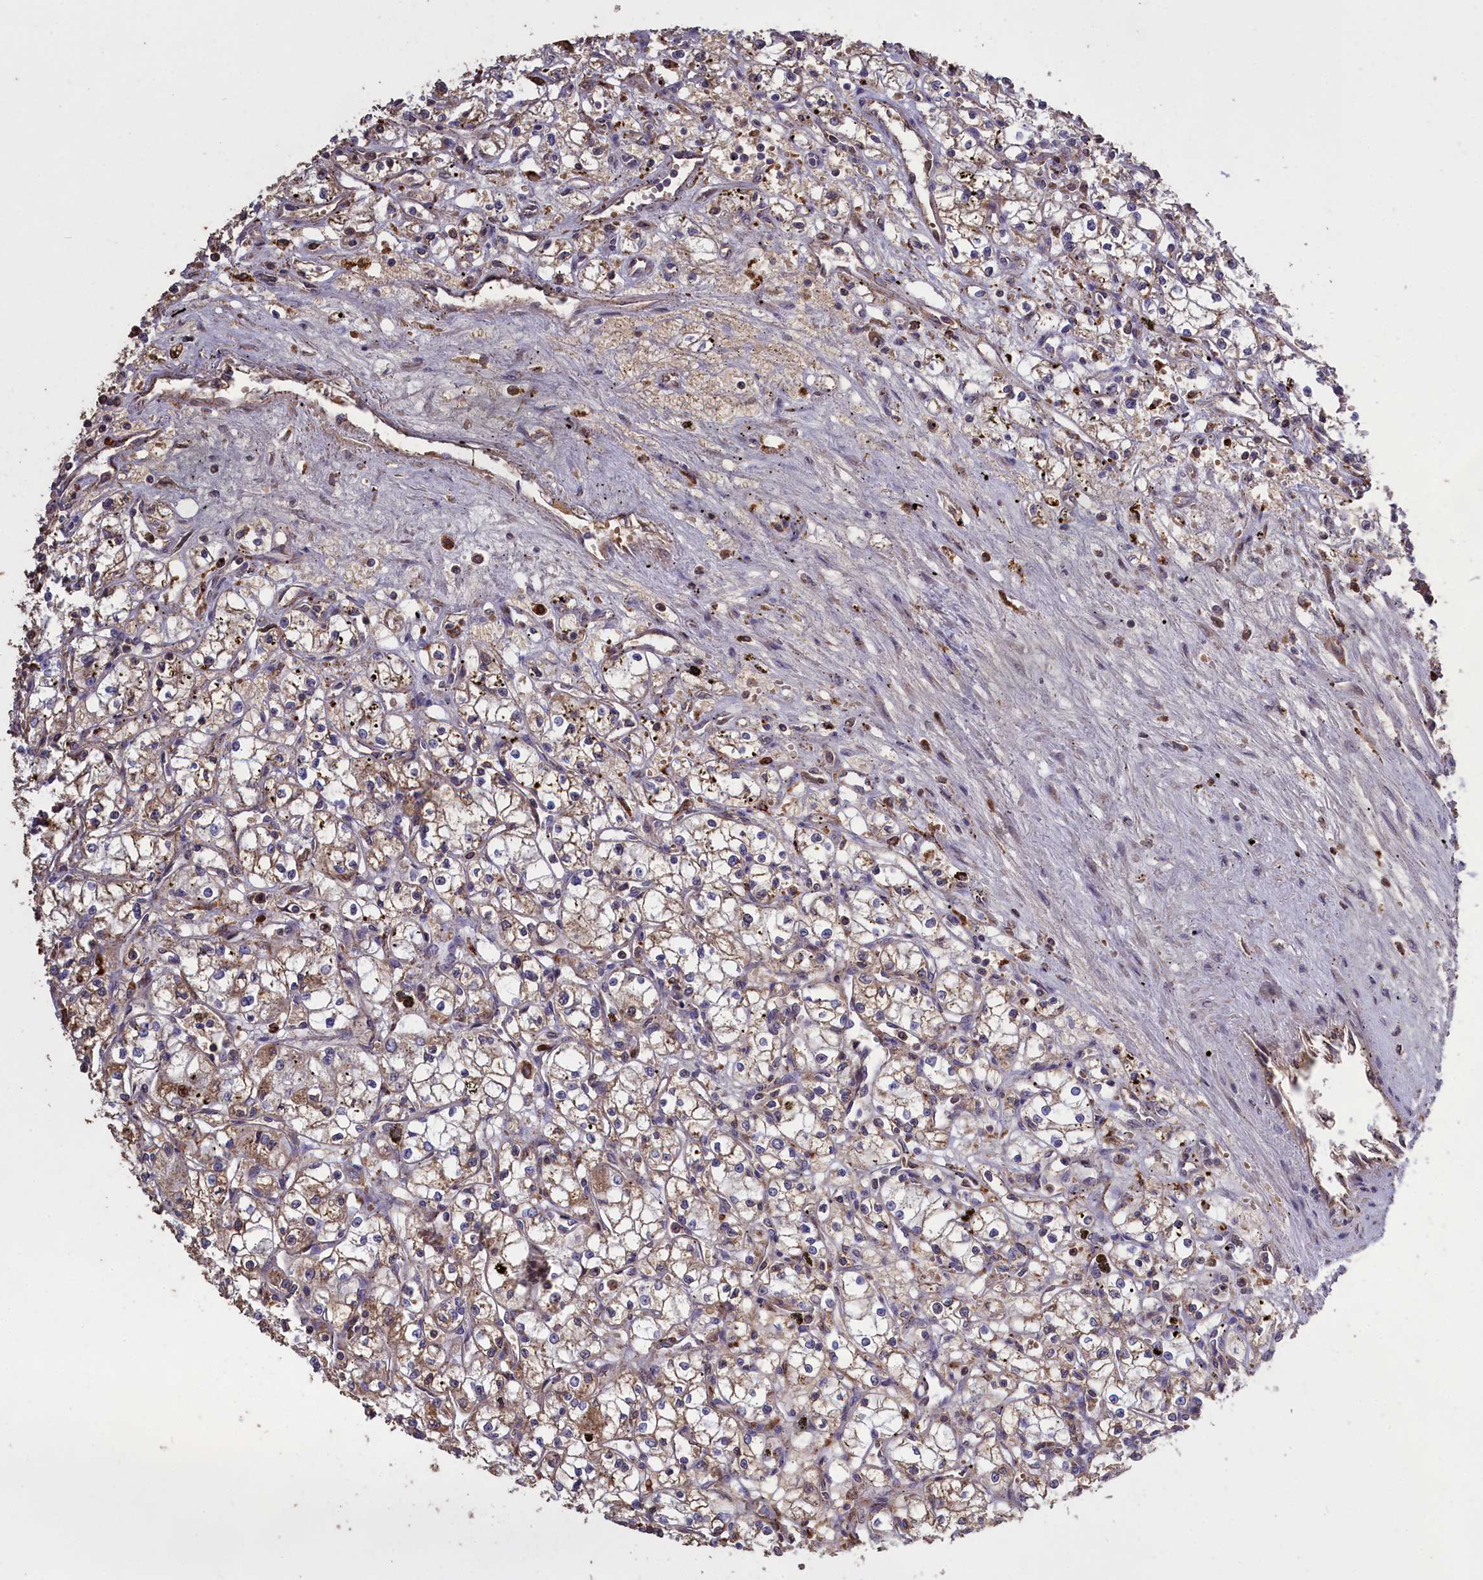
{"staining": {"intensity": "weak", "quantity": "25%-75%", "location": "cytoplasmic/membranous"}, "tissue": "renal cancer", "cell_type": "Tumor cells", "image_type": "cancer", "snomed": [{"axis": "morphology", "description": "Adenocarcinoma, NOS"}, {"axis": "topography", "description": "Kidney"}], "caption": "Renal cancer was stained to show a protein in brown. There is low levels of weak cytoplasmic/membranous staining in approximately 25%-75% of tumor cells.", "gene": "CLRN2", "patient": {"sex": "male", "age": 59}}